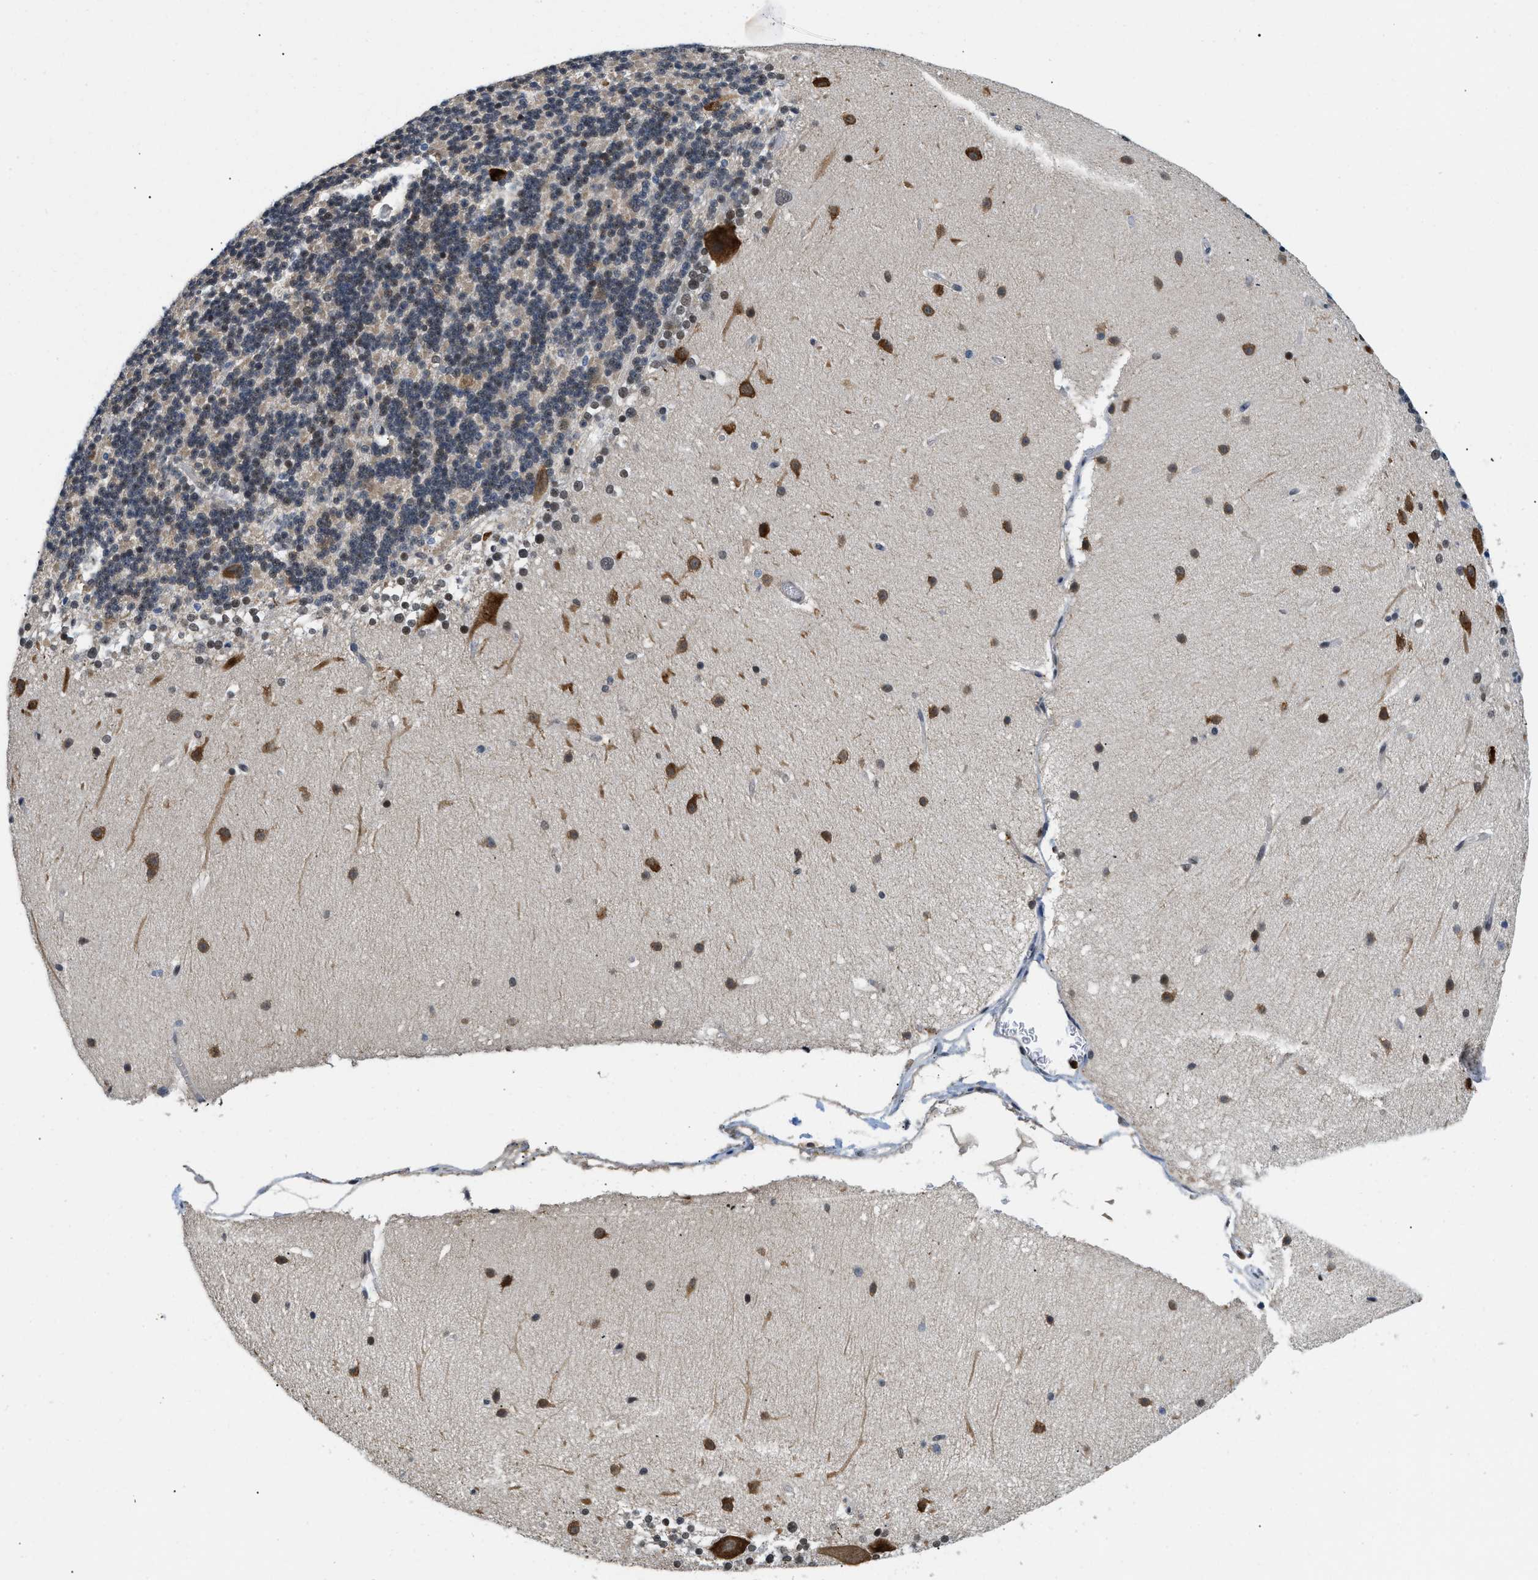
{"staining": {"intensity": "weak", "quantity": "<25%", "location": "cytoplasmic/membranous,nuclear"}, "tissue": "cerebellum", "cell_type": "Cells in granular layer", "image_type": "normal", "snomed": [{"axis": "morphology", "description": "Normal tissue, NOS"}, {"axis": "topography", "description": "Cerebellum"}], "caption": "An image of human cerebellum is negative for staining in cells in granular layer. Nuclei are stained in blue.", "gene": "ATF7IP", "patient": {"sex": "female", "age": 19}}